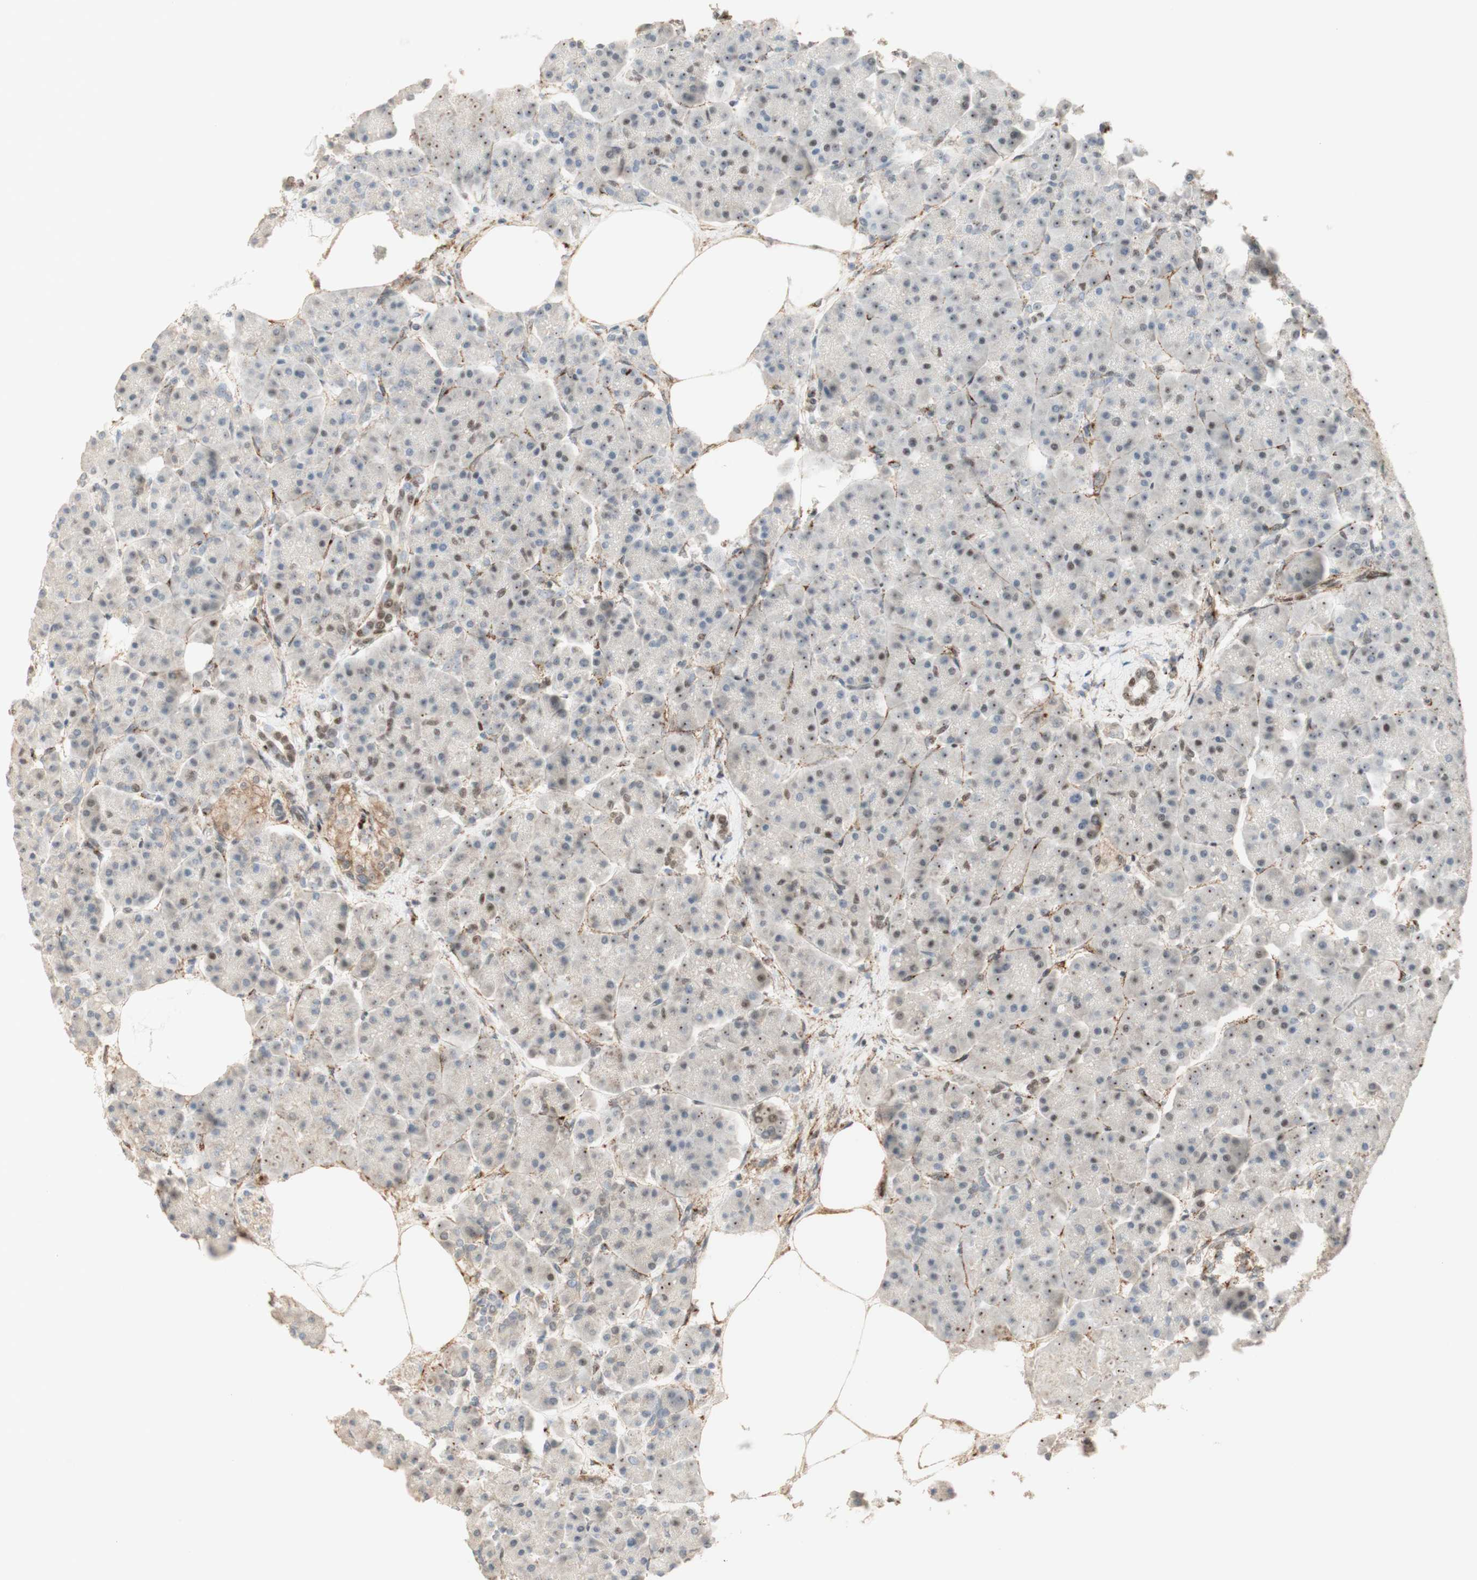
{"staining": {"intensity": "moderate", "quantity": "25%-75%", "location": "nuclear"}, "tissue": "pancreas", "cell_type": "Exocrine glandular cells", "image_type": "normal", "snomed": [{"axis": "morphology", "description": "Normal tissue, NOS"}, {"axis": "topography", "description": "Pancreas"}], "caption": "Unremarkable pancreas demonstrates moderate nuclear staining in about 25%-75% of exocrine glandular cells The protein is stained brown, and the nuclei are stained in blue (DAB (3,3'-diaminobenzidine) IHC with brightfield microscopy, high magnification)..", "gene": "FOXP1", "patient": {"sex": "female", "age": 70}}